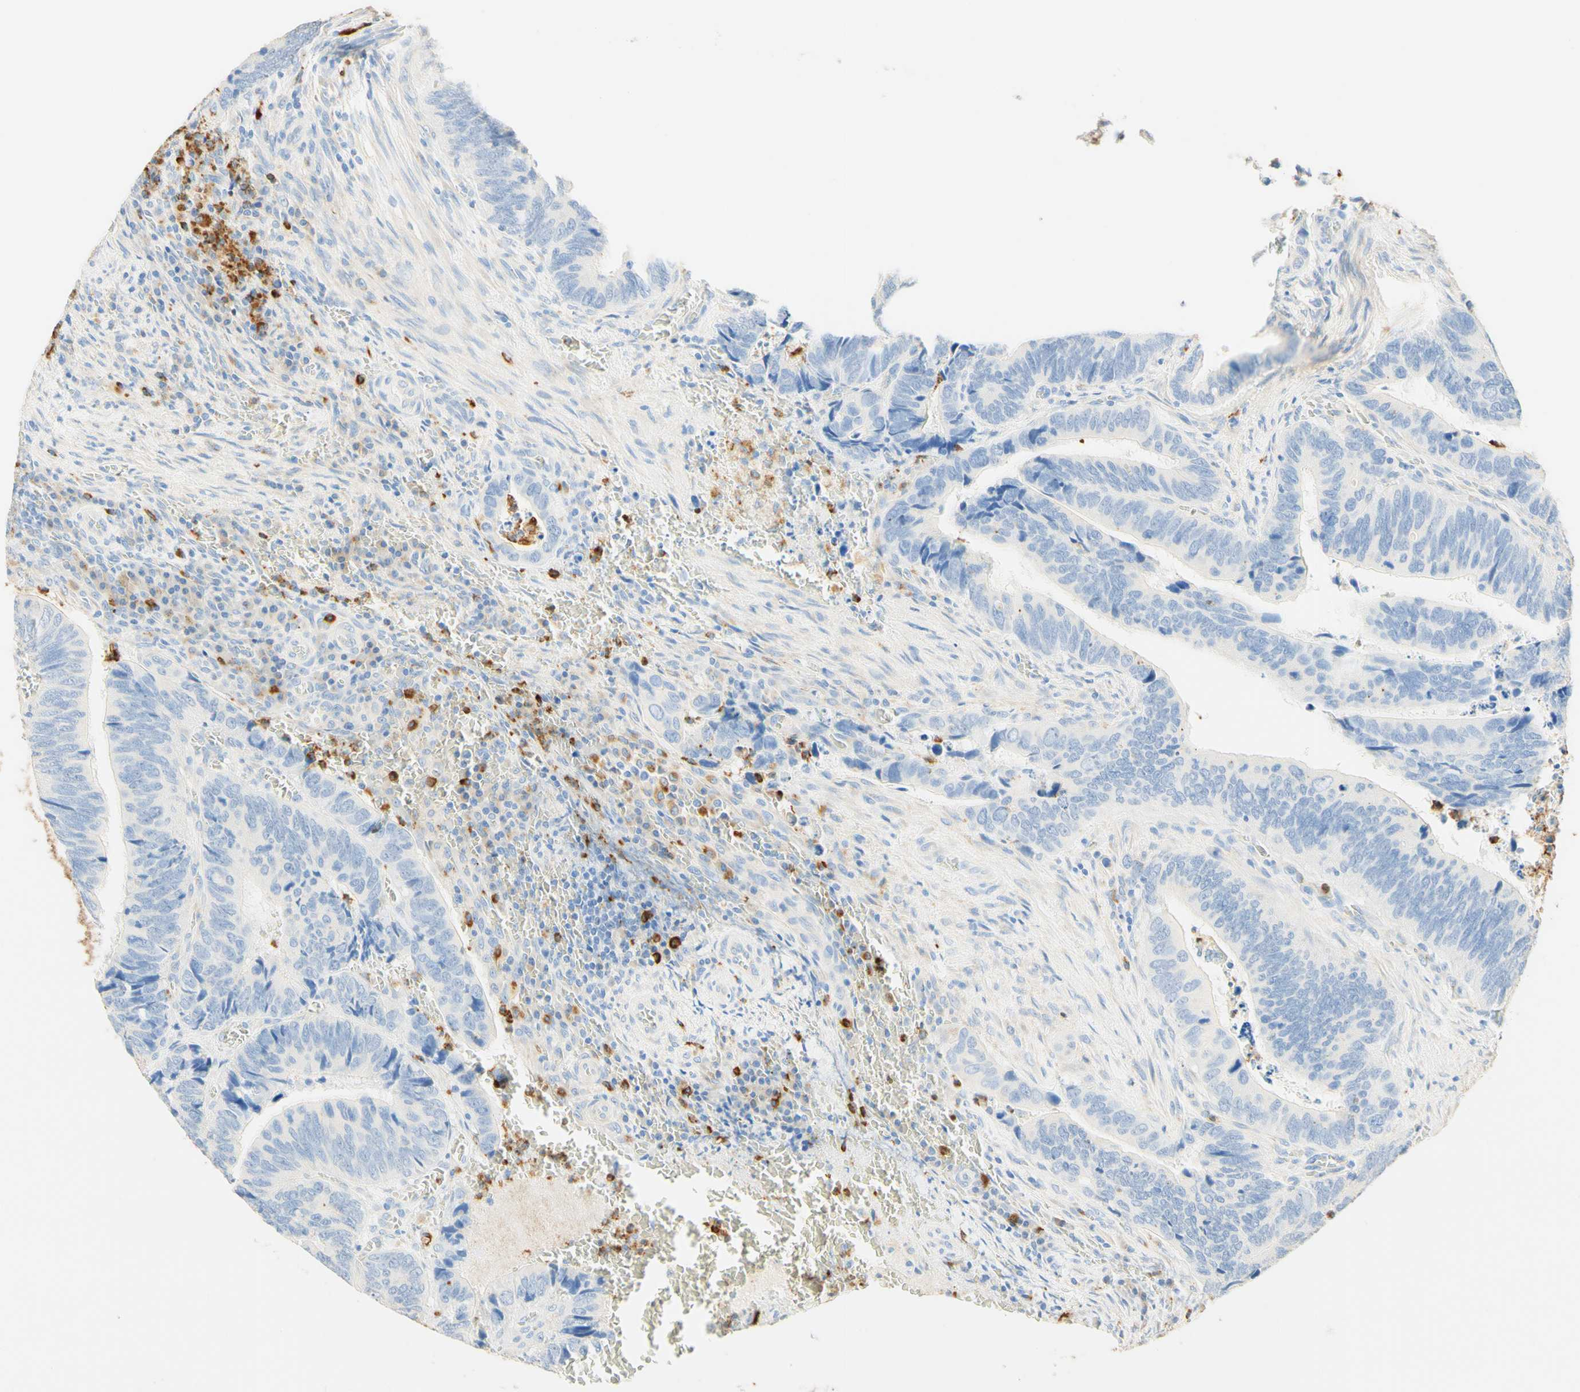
{"staining": {"intensity": "negative", "quantity": "none", "location": "none"}, "tissue": "colorectal cancer", "cell_type": "Tumor cells", "image_type": "cancer", "snomed": [{"axis": "morphology", "description": "Adenocarcinoma, NOS"}, {"axis": "topography", "description": "Colon"}], "caption": "Tumor cells are negative for brown protein staining in colorectal cancer. (DAB immunohistochemistry (IHC), high magnification).", "gene": "CD63", "patient": {"sex": "male", "age": 72}}